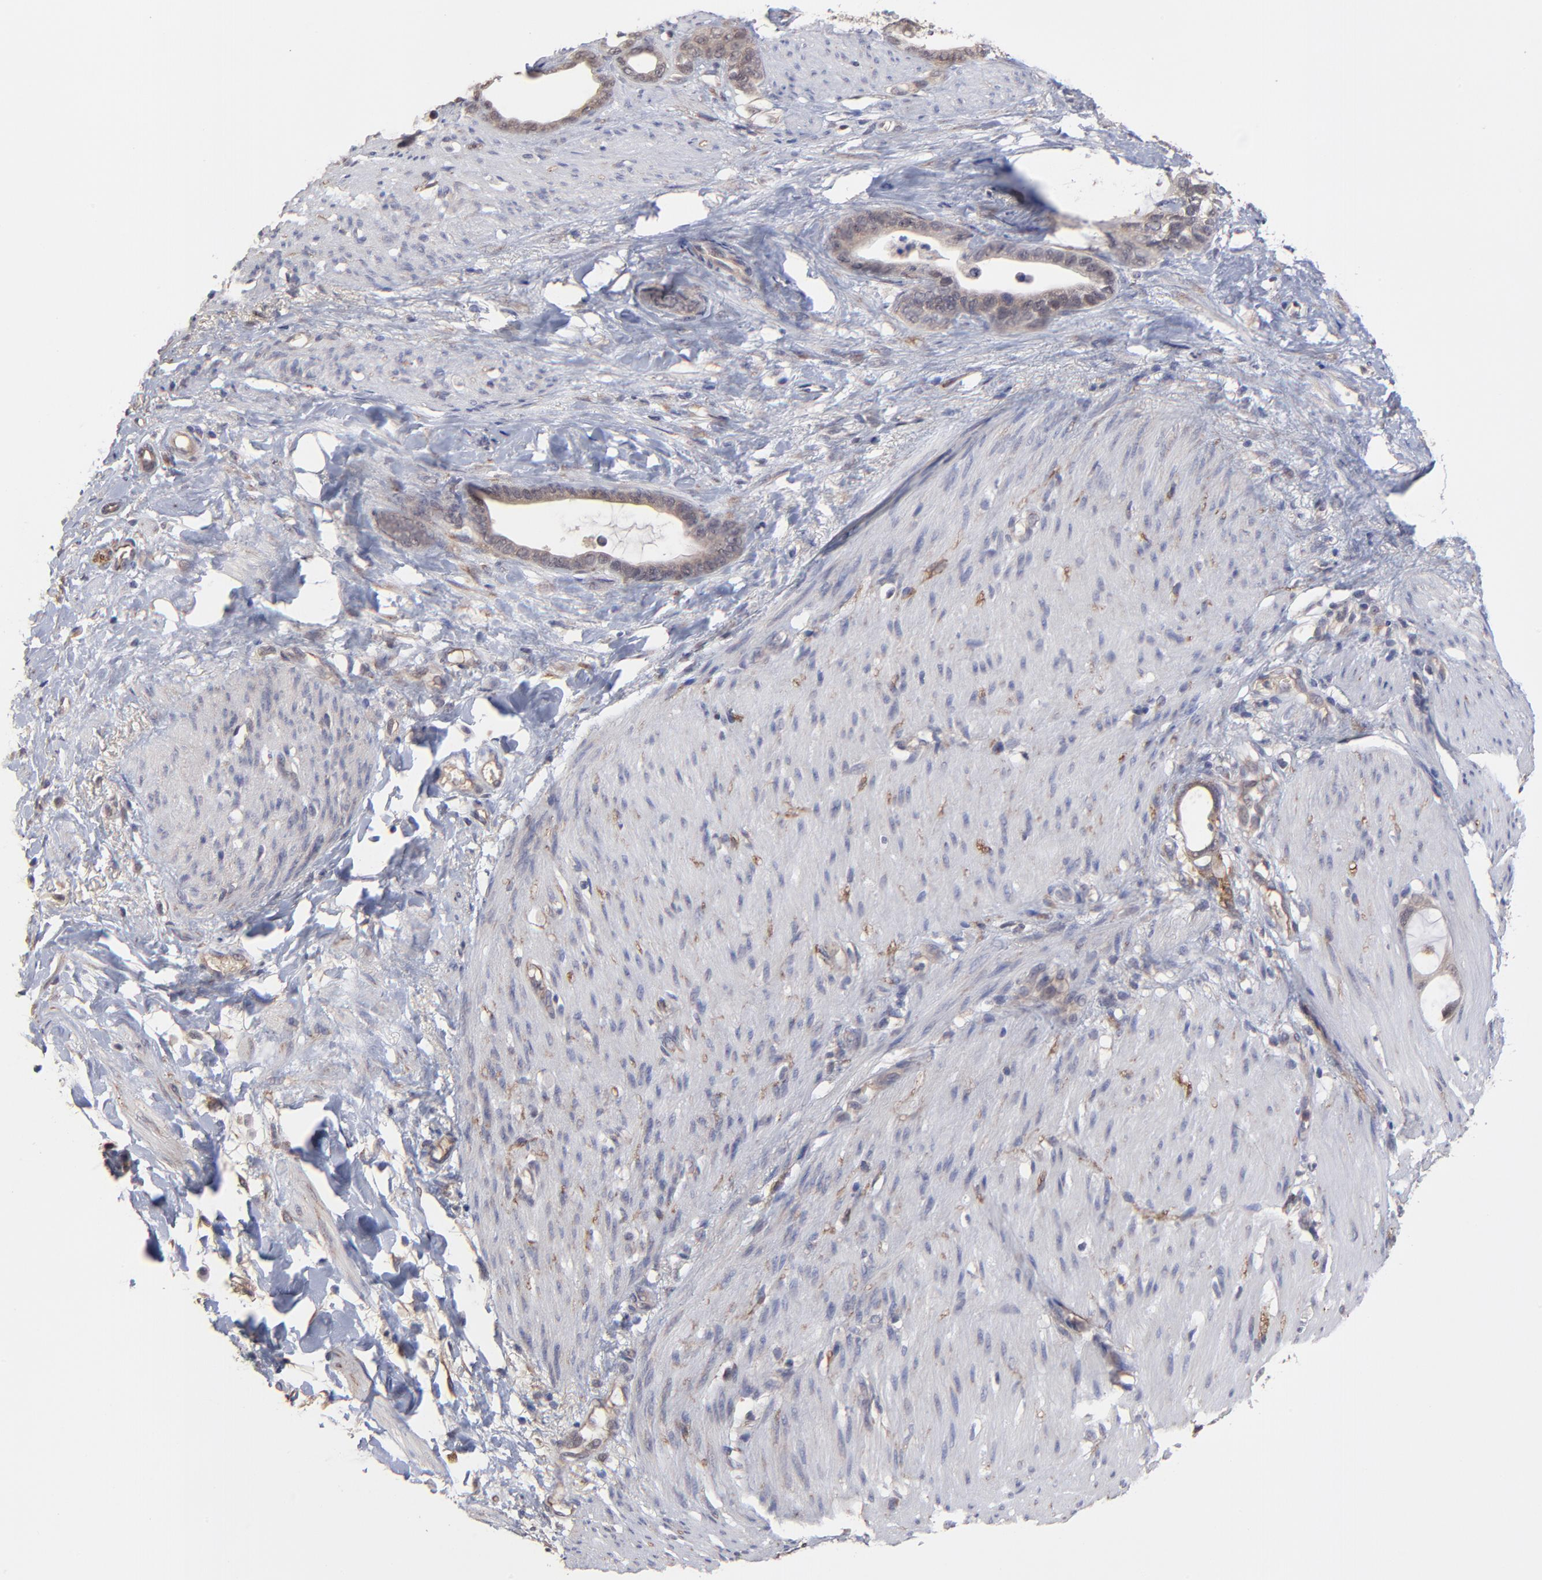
{"staining": {"intensity": "weak", "quantity": ">75%", "location": "cytoplasmic/membranous"}, "tissue": "stomach cancer", "cell_type": "Tumor cells", "image_type": "cancer", "snomed": [{"axis": "morphology", "description": "Adenocarcinoma, NOS"}, {"axis": "topography", "description": "Stomach"}], "caption": "Protein expression analysis of stomach adenocarcinoma reveals weak cytoplasmic/membranous expression in approximately >75% of tumor cells. (Brightfield microscopy of DAB IHC at high magnification).", "gene": "CHL1", "patient": {"sex": "female", "age": 75}}